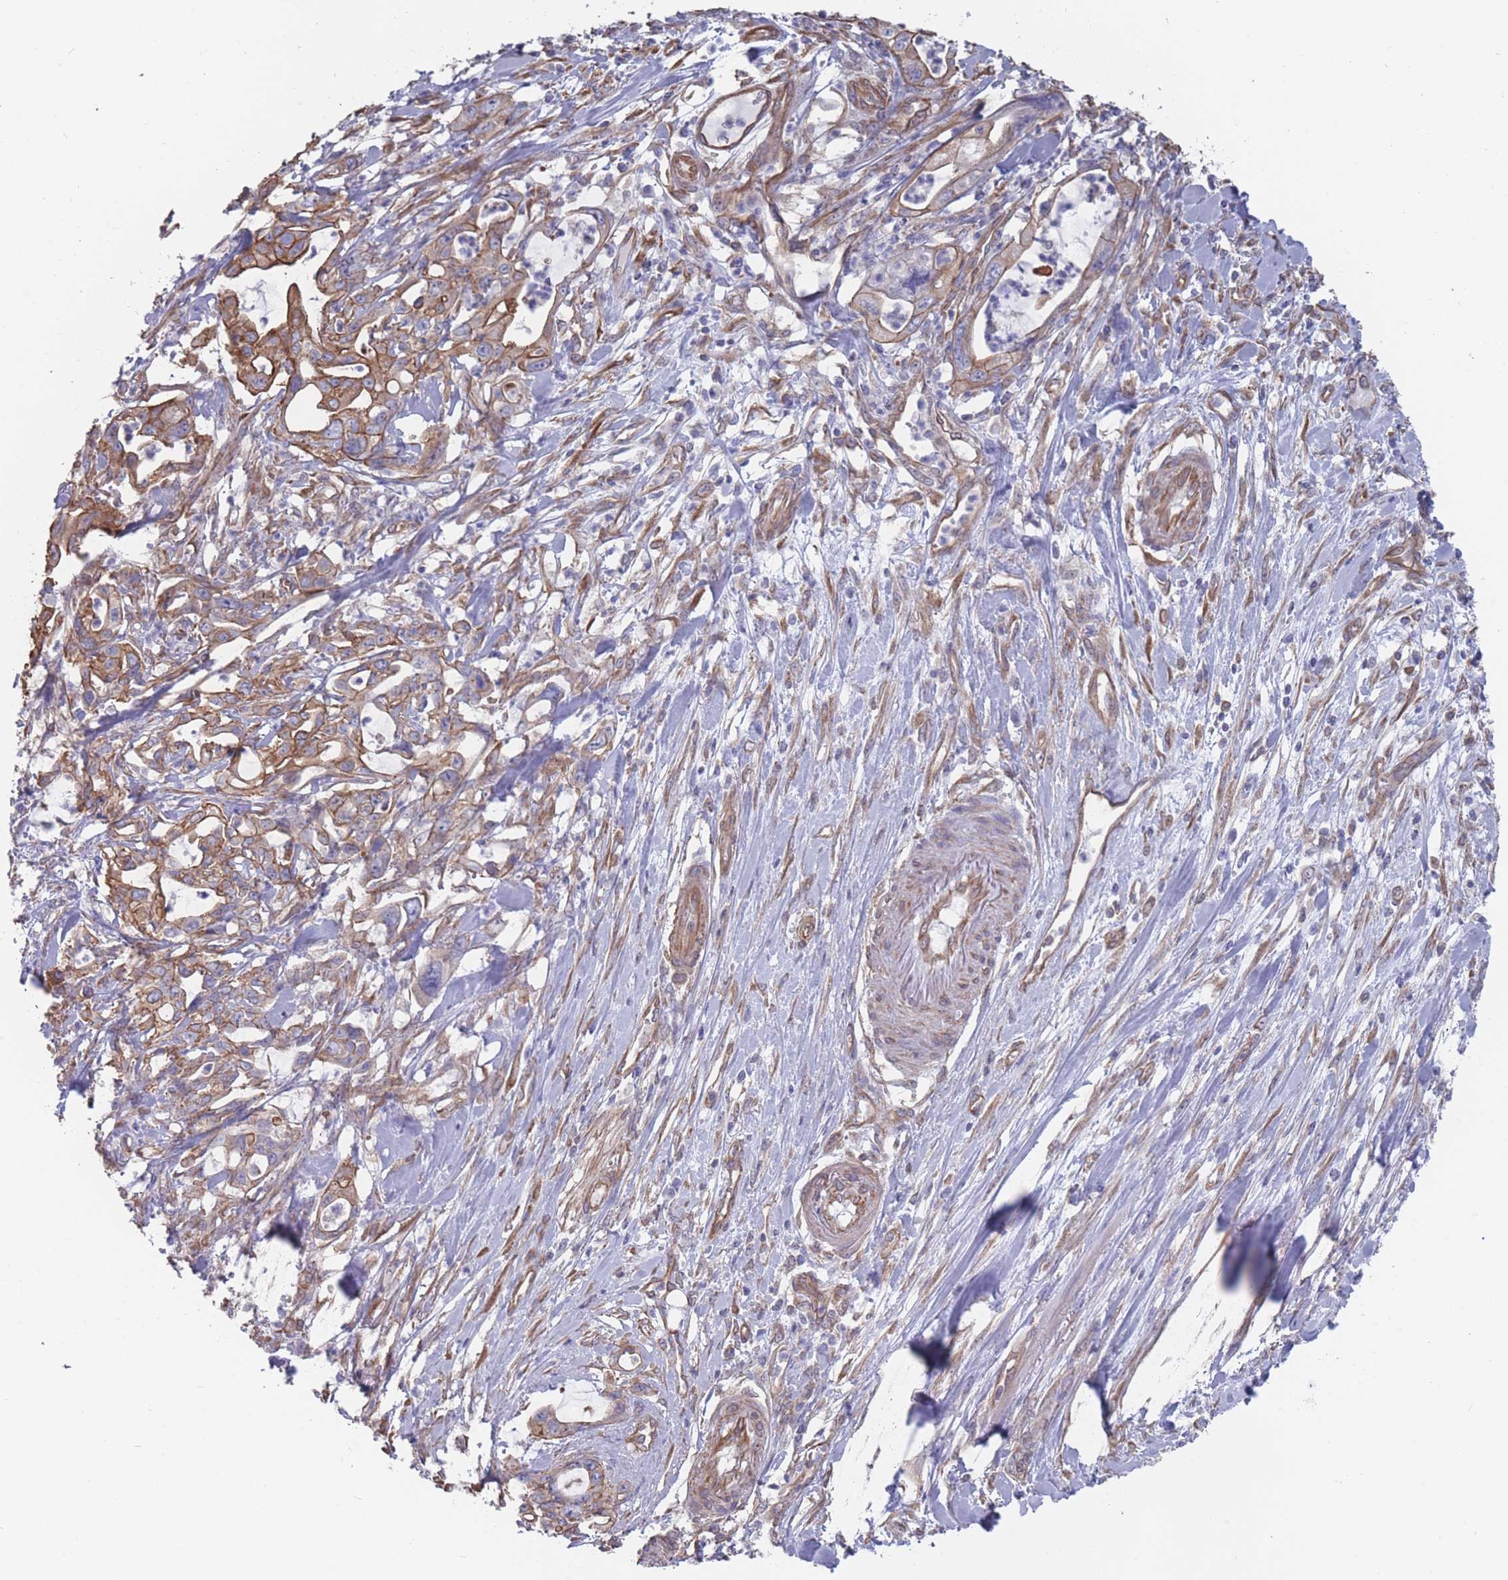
{"staining": {"intensity": "moderate", "quantity": "25%-75%", "location": "cytoplasmic/membranous"}, "tissue": "pancreatic cancer", "cell_type": "Tumor cells", "image_type": "cancer", "snomed": [{"axis": "morphology", "description": "Adenocarcinoma, NOS"}, {"axis": "topography", "description": "Pancreas"}], "caption": "Approximately 25%-75% of tumor cells in pancreatic cancer (adenocarcinoma) exhibit moderate cytoplasmic/membranous protein positivity as visualized by brown immunohistochemical staining.", "gene": "SLC1A6", "patient": {"sex": "female", "age": 61}}